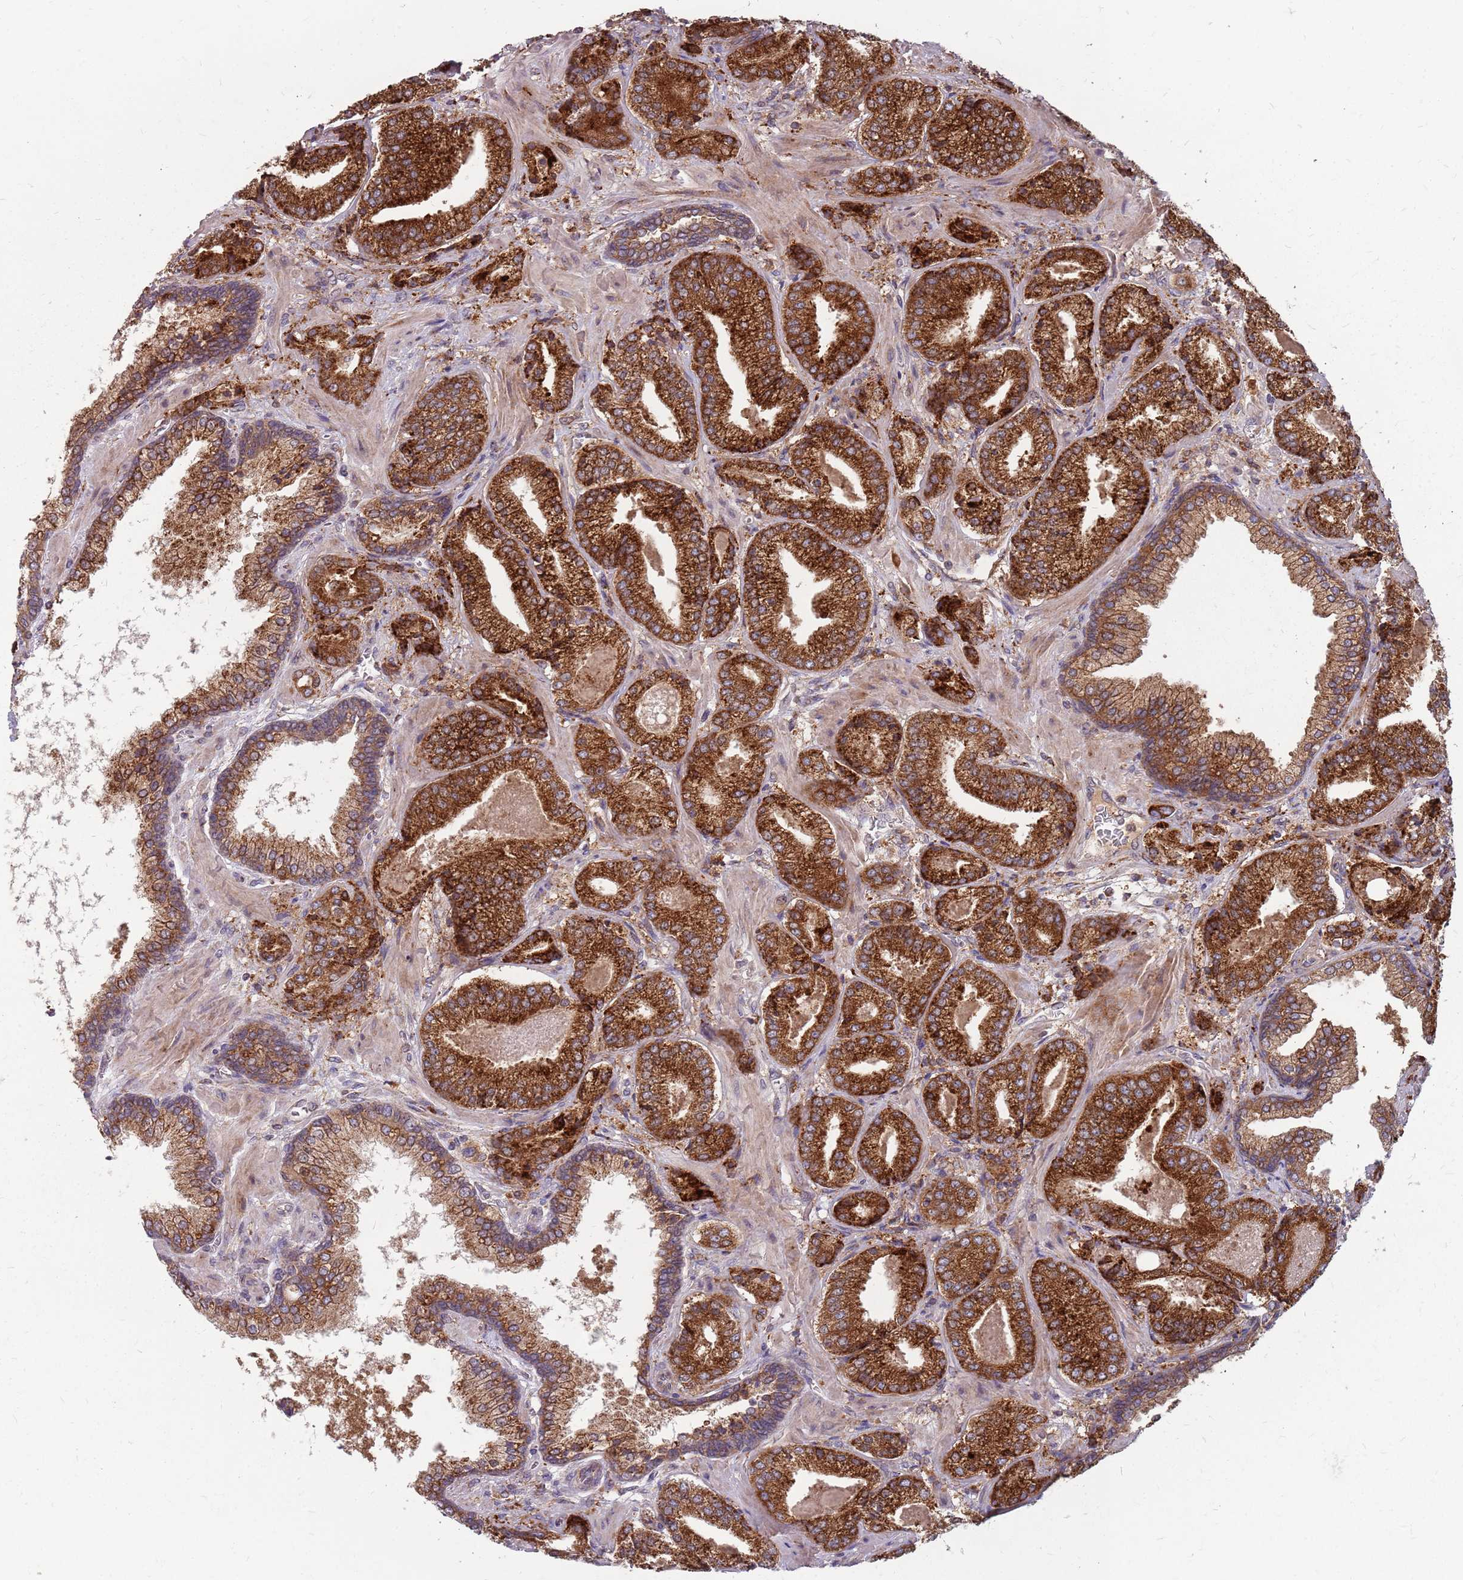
{"staining": {"intensity": "strong", "quantity": ">75%", "location": "cytoplasmic/membranous"}, "tissue": "prostate cancer", "cell_type": "Tumor cells", "image_type": "cancer", "snomed": [{"axis": "morphology", "description": "Adenocarcinoma, High grade"}, {"axis": "topography", "description": "Prostate"}], "caption": "Strong cytoplasmic/membranous expression is appreciated in about >75% of tumor cells in prostate cancer (adenocarcinoma (high-grade)). (DAB (3,3'-diaminobenzidine) IHC with brightfield microscopy, high magnification).", "gene": "NME4", "patient": {"sex": "male", "age": 63}}